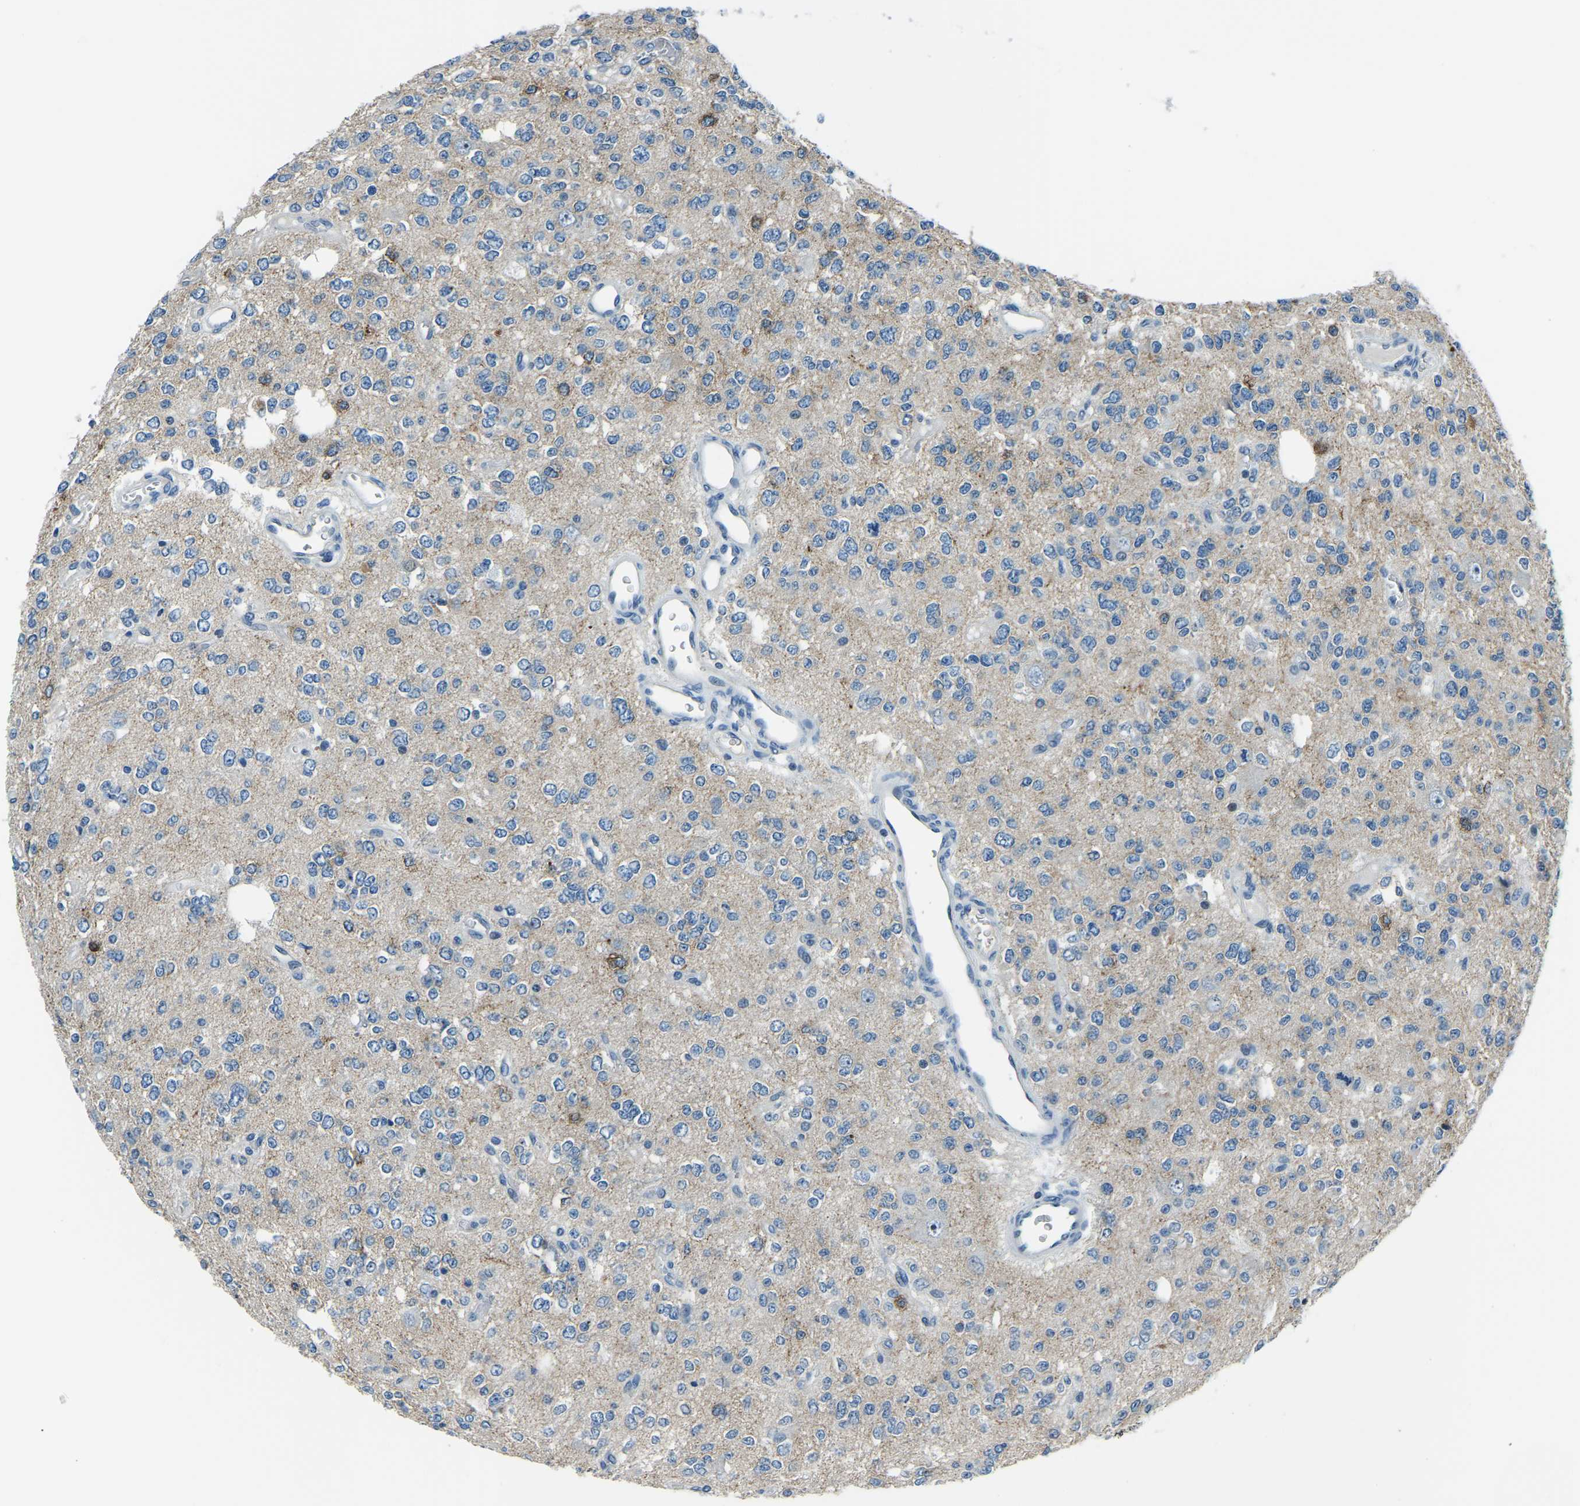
{"staining": {"intensity": "moderate", "quantity": "<25%", "location": "cytoplasmic/membranous"}, "tissue": "glioma", "cell_type": "Tumor cells", "image_type": "cancer", "snomed": [{"axis": "morphology", "description": "Glioma, malignant, Low grade"}, {"axis": "topography", "description": "Brain"}], "caption": "Immunohistochemical staining of malignant low-grade glioma reveals moderate cytoplasmic/membranous protein staining in approximately <25% of tumor cells.", "gene": "RRP1", "patient": {"sex": "male", "age": 38}}